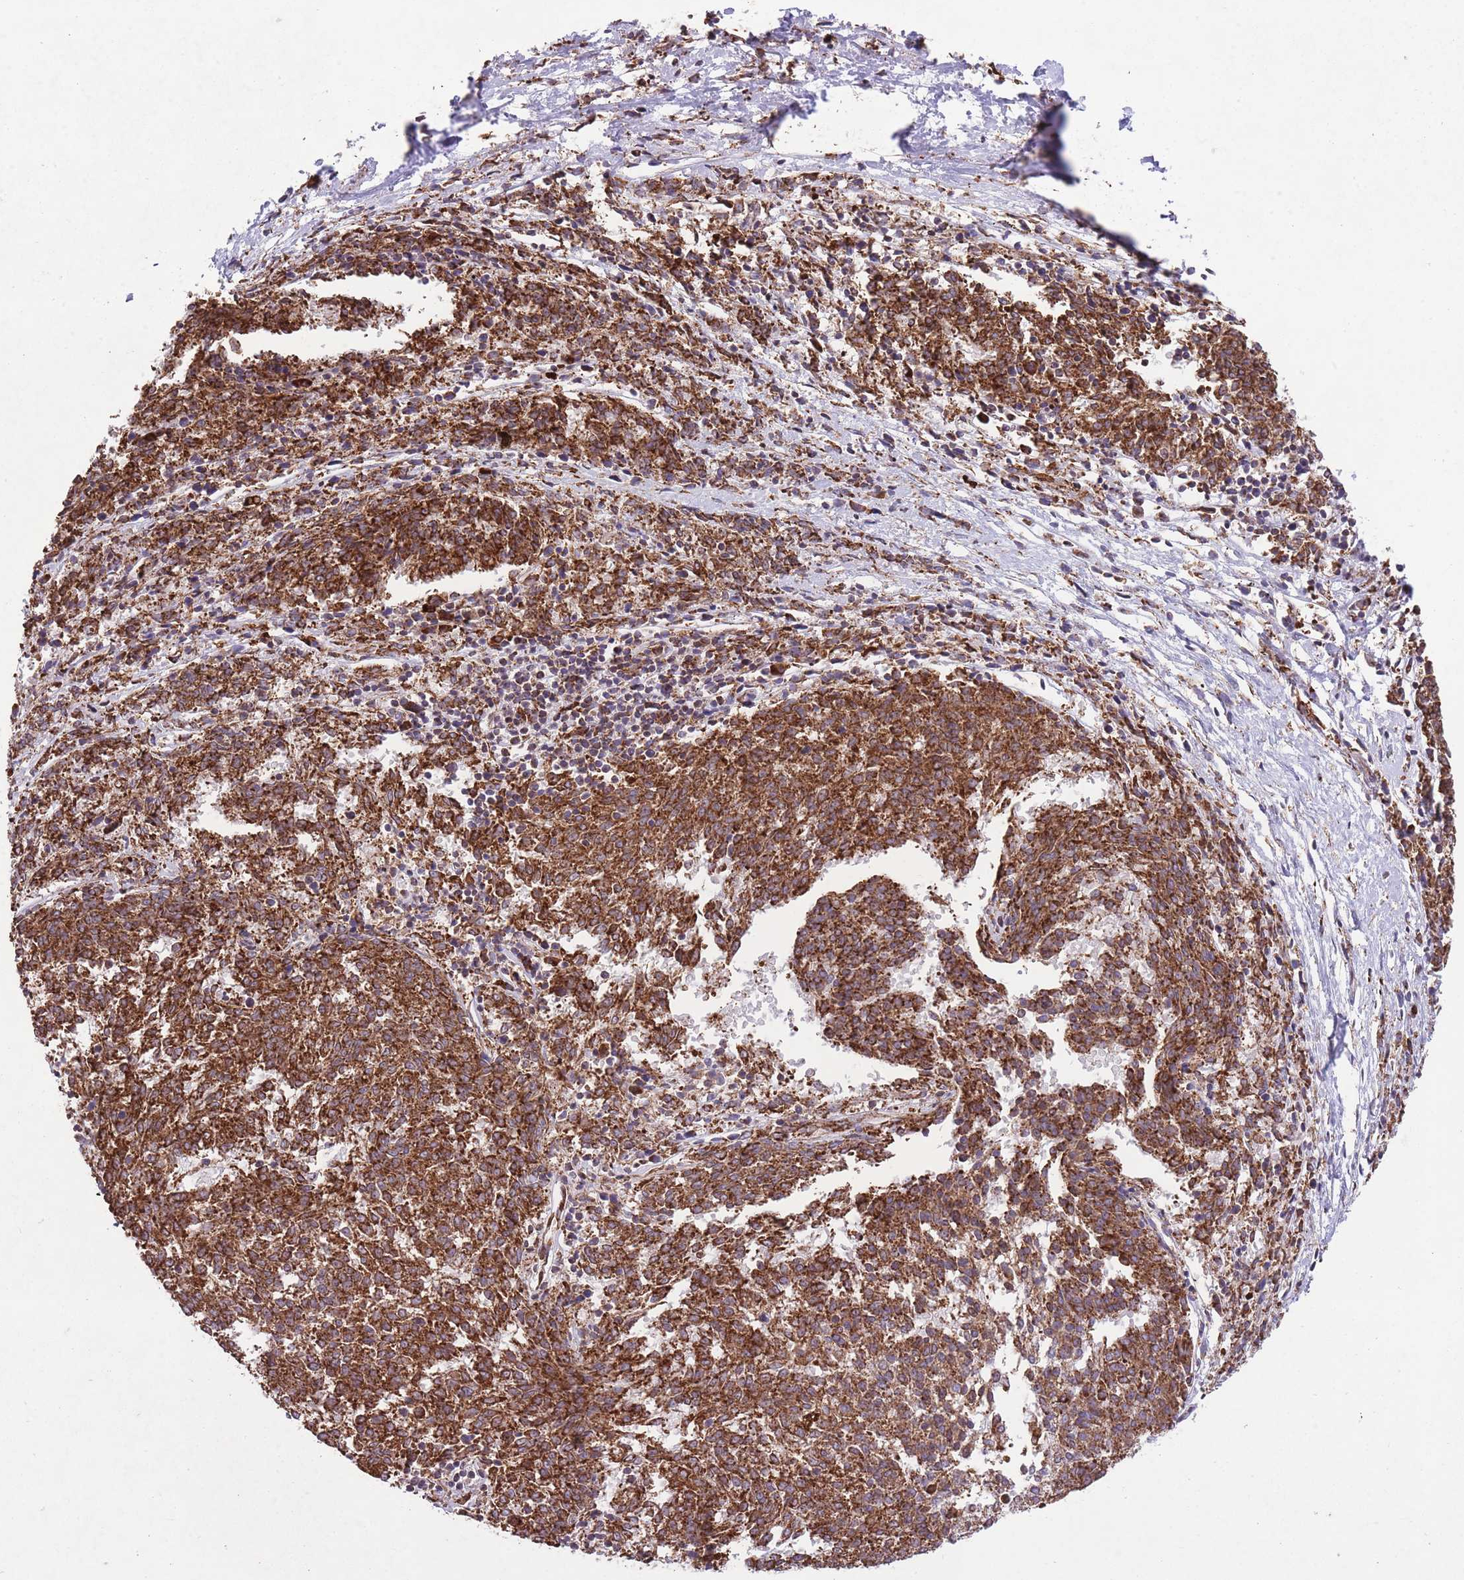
{"staining": {"intensity": "strong", "quantity": ">75%", "location": "cytoplasmic/membranous"}, "tissue": "melanoma", "cell_type": "Tumor cells", "image_type": "cancer", "snomed": [{"axis": "morphology", "description": "Malignant melanoma, NOS"}, {"axis": "topography", "description": "Skin"}], "caption": "This histopathology image reveals IHC staining of human melanoma, with high strong cytoplasmic/membranous expression in about >75% of tumor cells.", "gene": "TTLL3", "patient": {"sex": "female", "age": 72}}